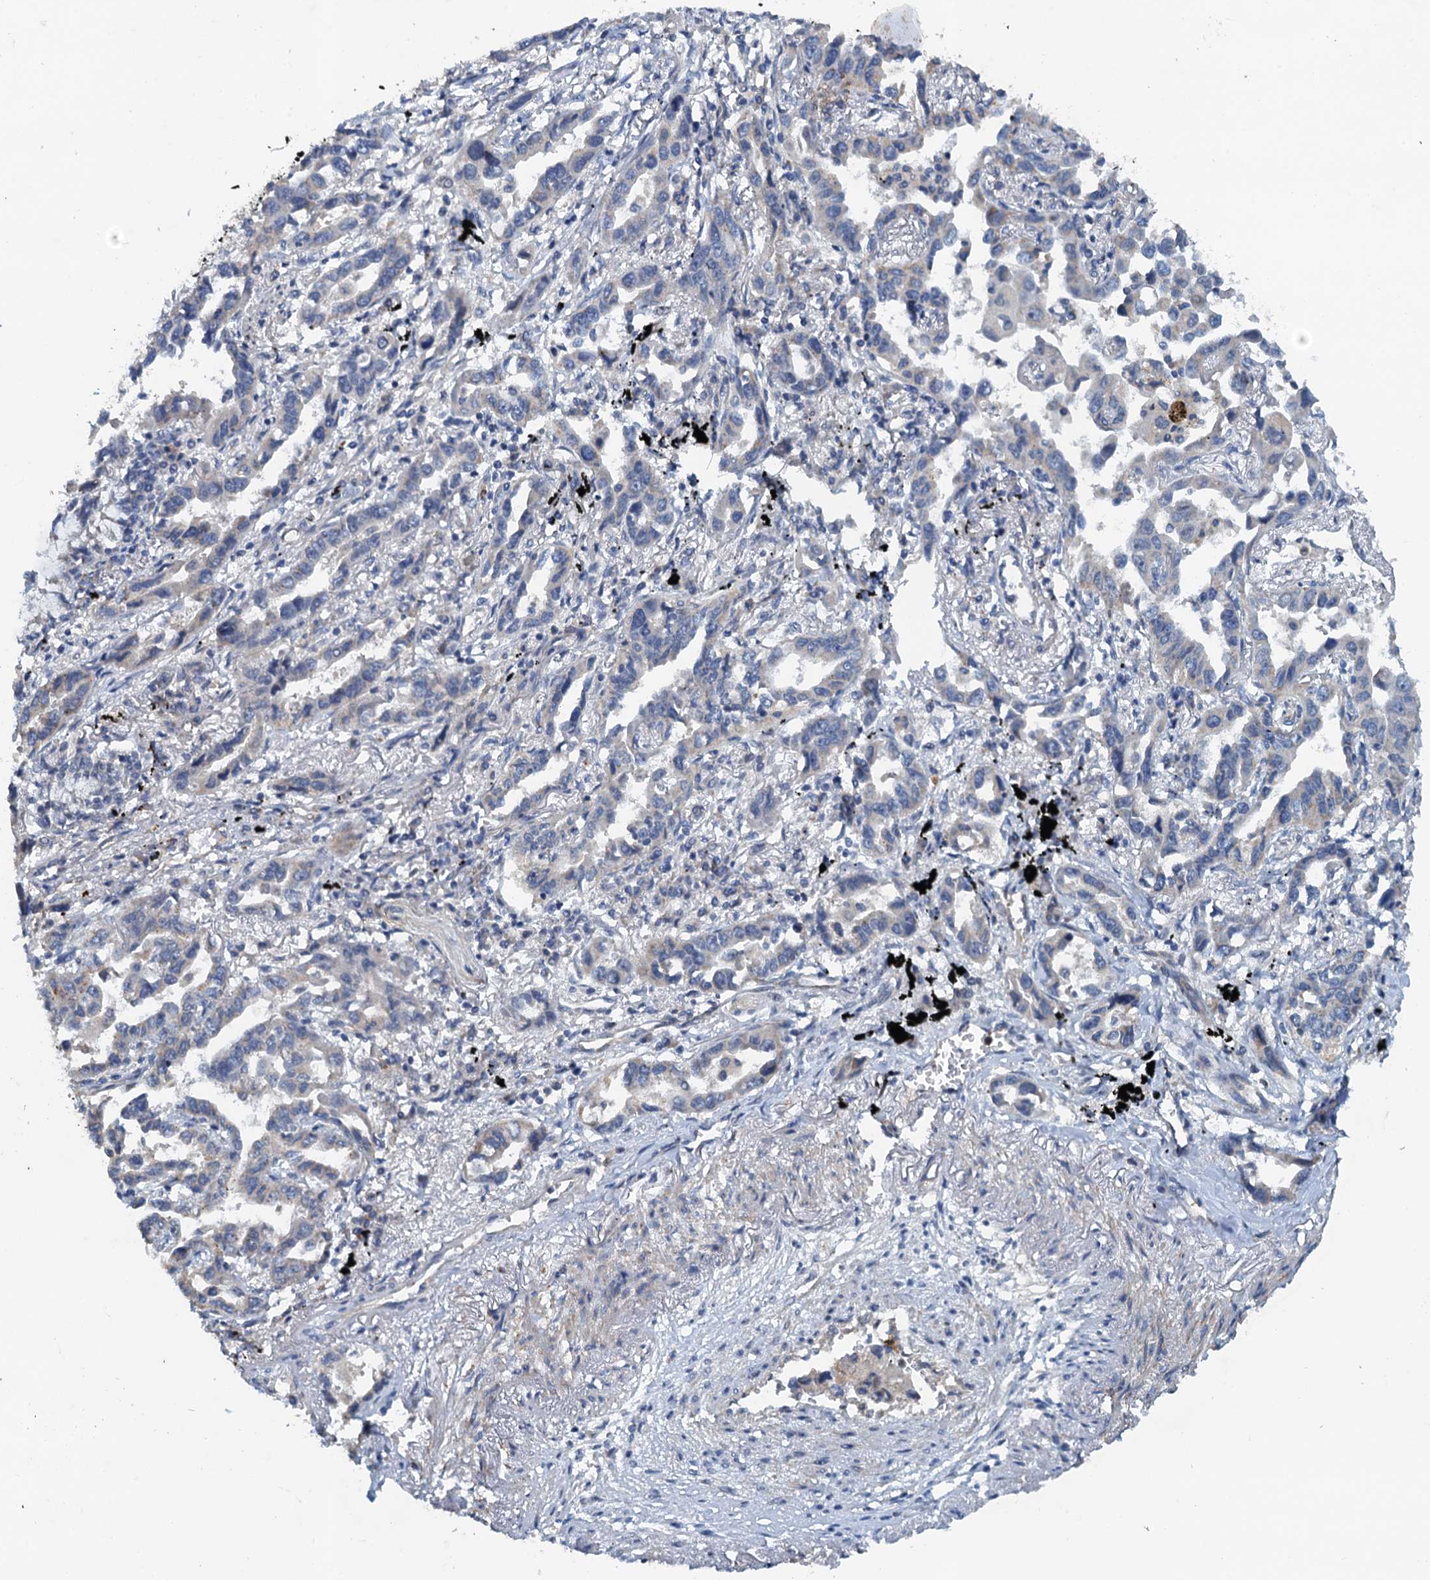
{"staining": {"intensity": "weak", "quantity": "<25%", "location": "cytoplasmic/membranous"}, "tissue": "lung cancer", "cell_type": "Tumor cells", "image_type": "cancer", "snomed": [{"axis": "morphology", "description": "Adenocarcinoma, NOS"}, {"axis": "topography", "description": "Lung"}], "caption": "IHC of human adenocarcinoma (lung) reveals no expression in tumor cells.", "gene": "ZNF606", "patient": {"sex": "male", "age": 67}}